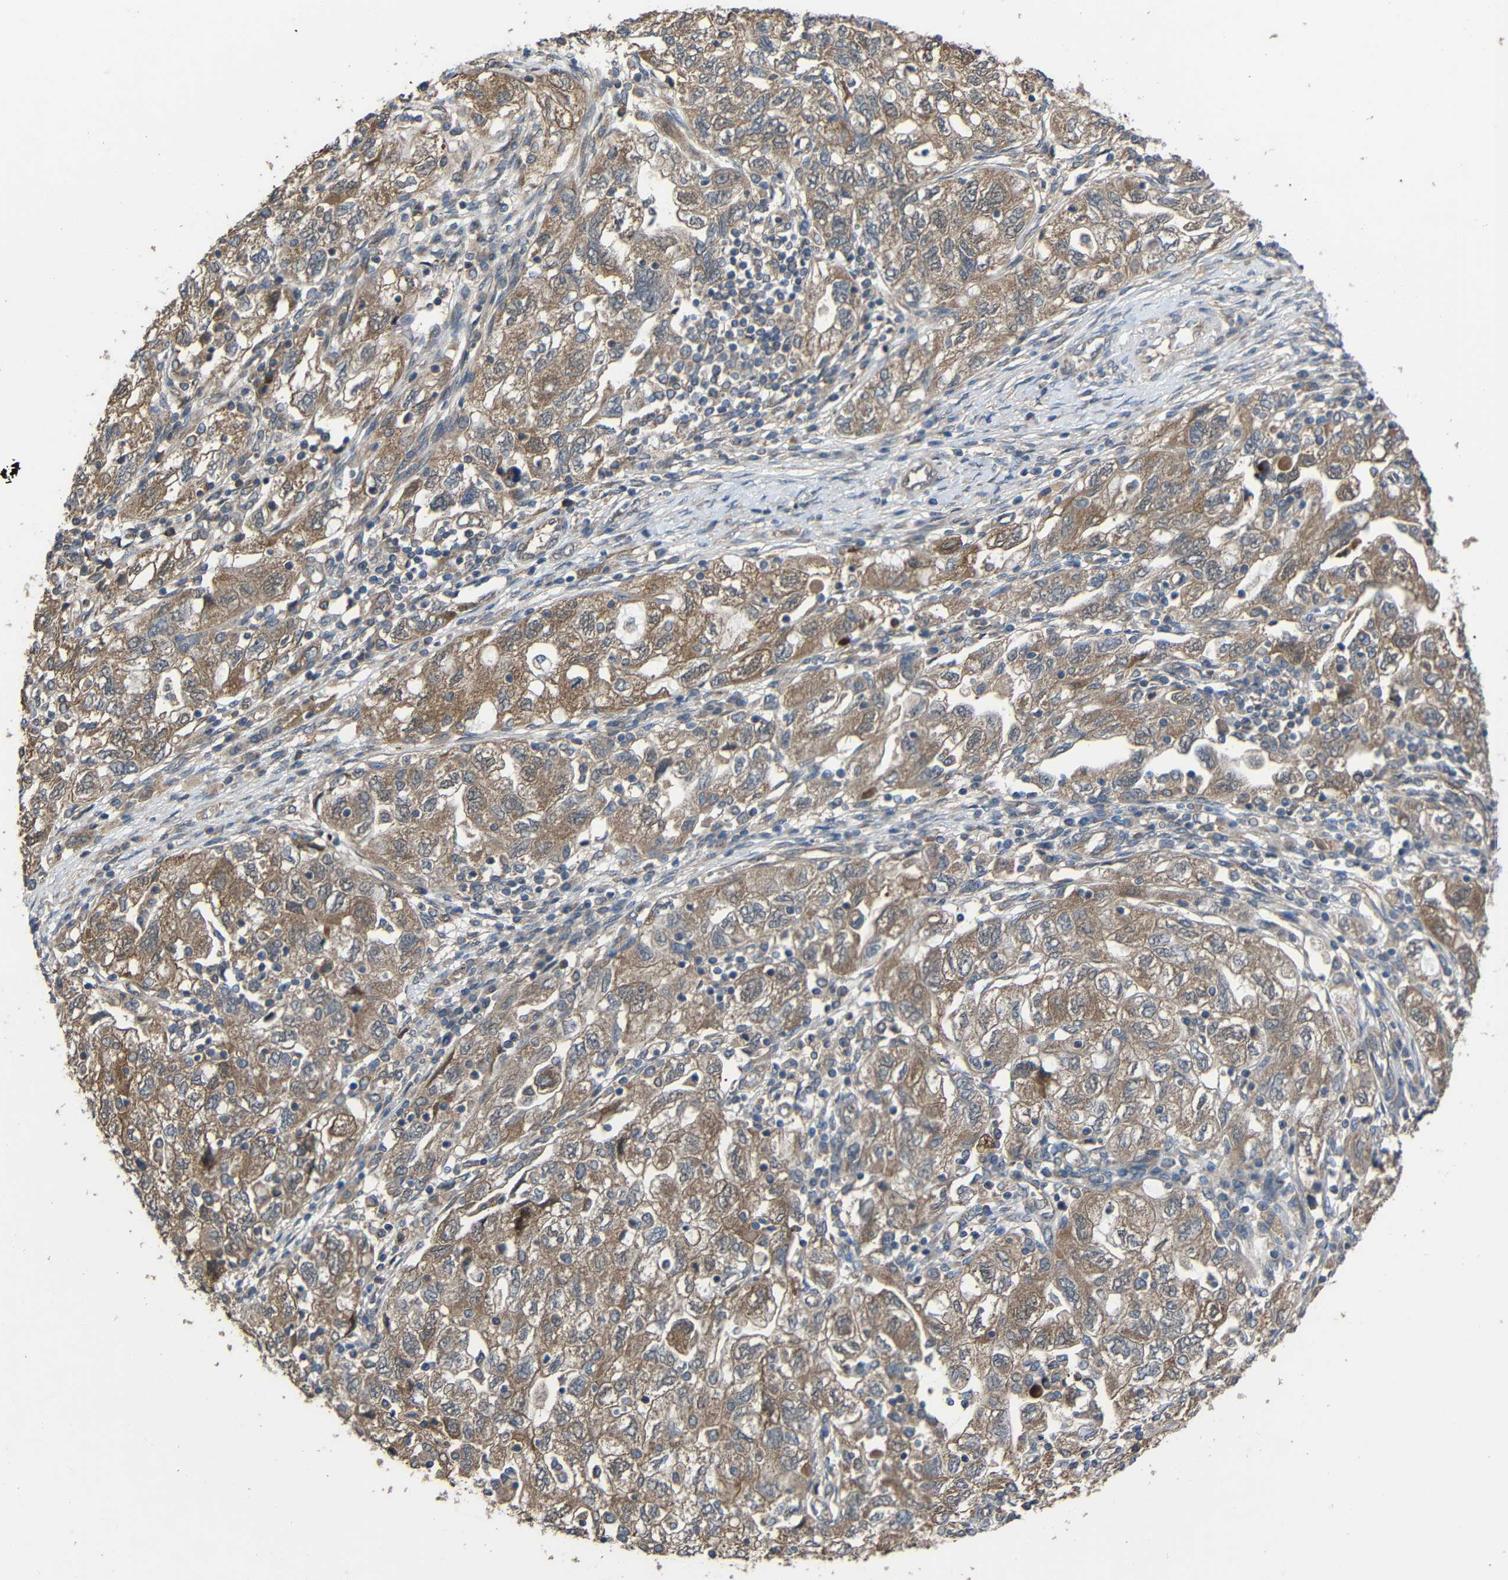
{"staining": {"intensity": "moderate", "quantity": ">75%", "location": "cytoplasmic/membranous"}, "tissue": "ovarian cancer", "cell_type": "Tumor cells", "image_type": "cancer", "snomed": [{"axis": "morphology", "description": "Carcinoma, NOS"}, {"axis": "morphology", "description": "Cystadenocarcinoma, serous, NOS"}, {"axis": "topography", "description": "Ovary"}], "caption": "Human ovarian cancer (serous cystadenocarcinoma) stained for a protein (brown) demonstrates moderate cytoplasmic/membranous positive expression in approximately >75% of tumor cells.", "gene": "CHST9", "patient": {"sex": "female", "age": 69}}